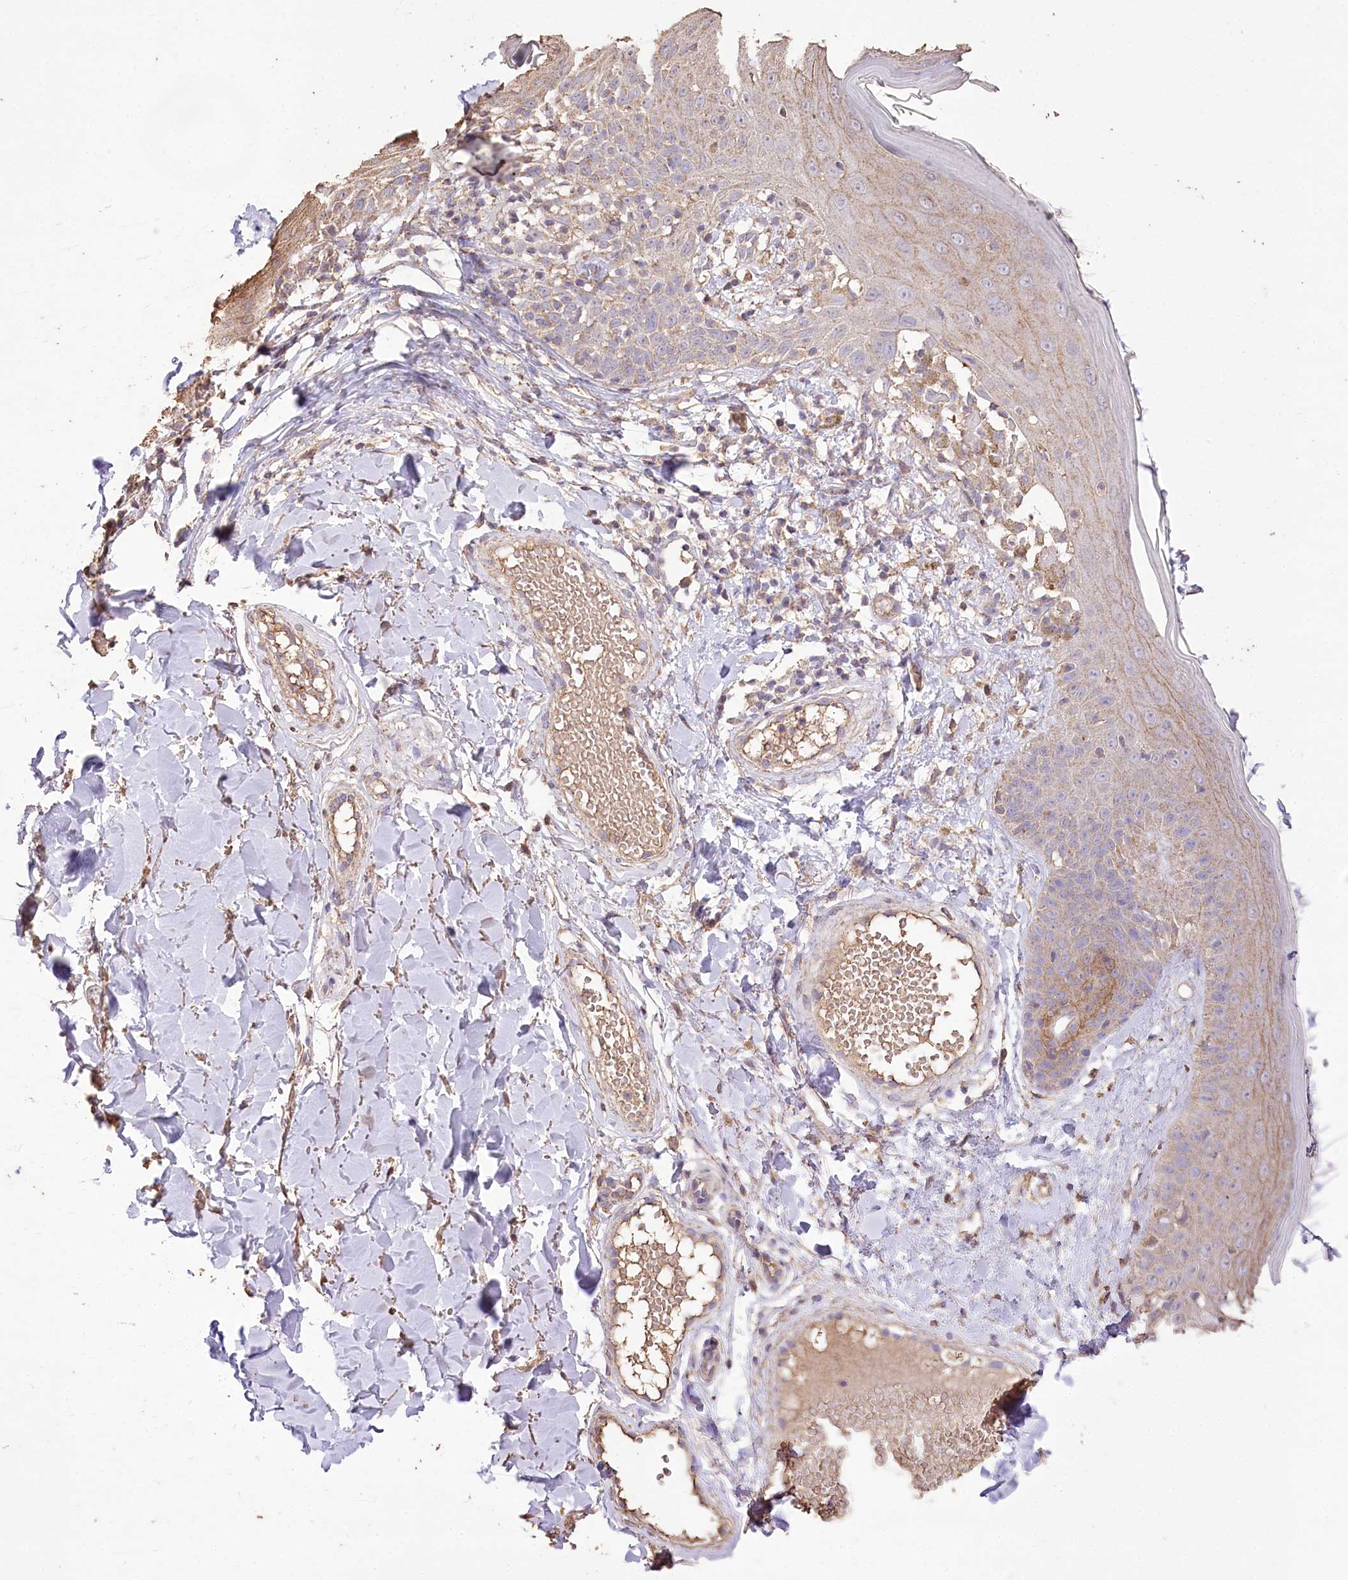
{"staining": {"intensity": "moderate", "quantity": ">75%", "location": "cytoplasmic/membranous"}, "tissue": "skin", "cell_type": "Fibroblasts", "image_type": "normal", "snomed": [{"axis": "morphology", "description": "Normal tissue, NOS"}, {"axis": "topography", "description": "Skin"}], "caption": "An image of skin stained for a protein reveals moderate cytoplasmic/membranous brown staining in fibroblasts. (Stains: DAB (3,3'-diaminobenzidine) in brown, nuclei in blue, Microscopy: brightfield microscopy at high magnification).", "gene": "IREB2", "patient": {"sex": "male", "age": 52}}